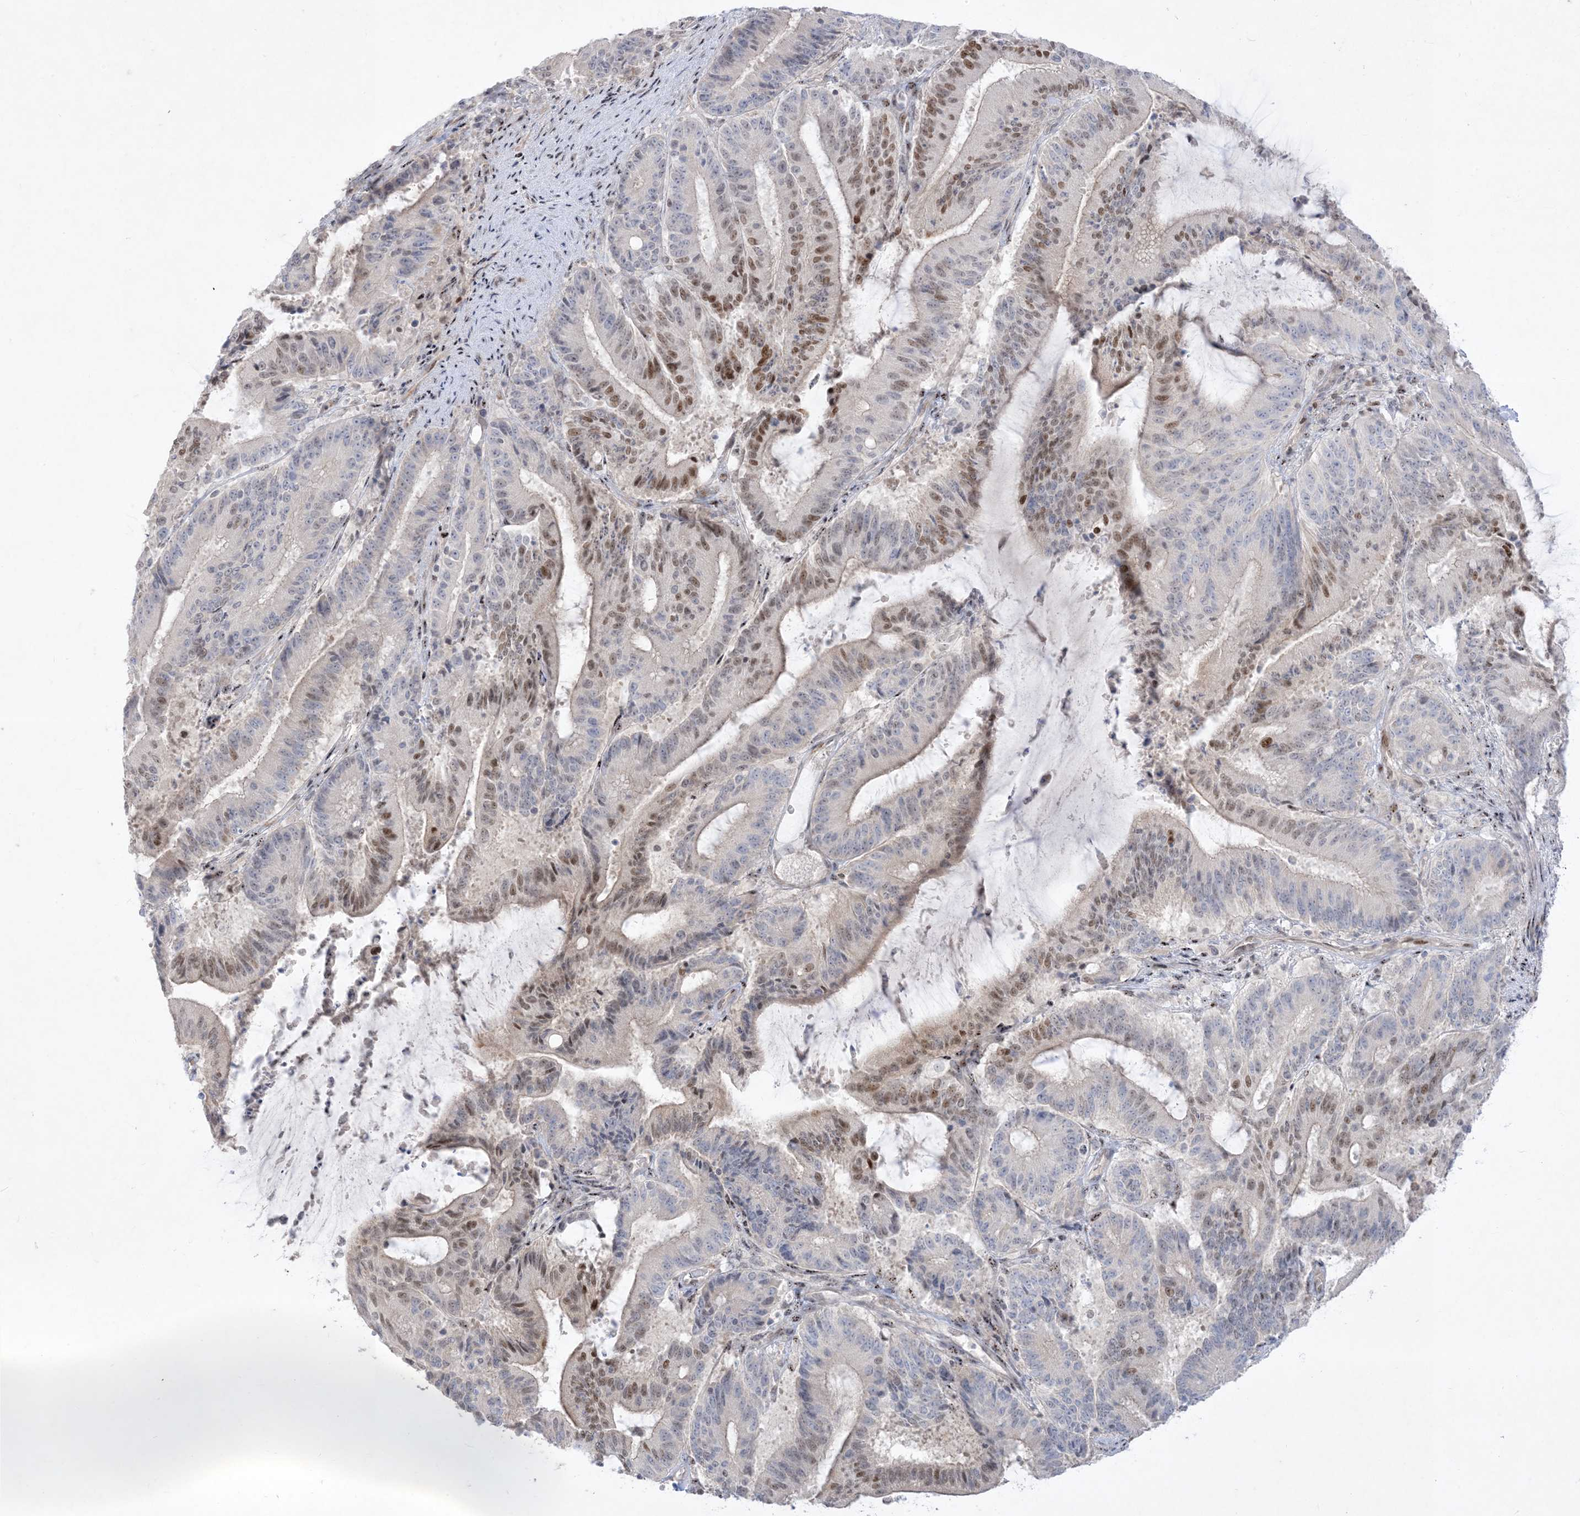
{"staining": {"intensity": "moderate", "quantity": "25%-75%", "location": "nuclear"}, "tissue": "liver cancer", "cell_type": "Tumor cells", "image_type": "cancer", "snomed": [{"axis": "morphology", "description": "Normal tissue, NOS"}, {"axis": "morphology", "description": "Cholangiocarcinoma"}, {"axis": "topography", "description": "Liver"}, {"axis": "topography", "description": "Peripheral nerve tissue"}], "caption": "Human liver cancer (cholangiocarcinoma) stained for a protein (brown) demonstrates moderate nuclear positive staining in approximately 25%-75% of tumor cells.", "gene": "BHLHE40", "patient": {"sex": "female", "age": 73}}